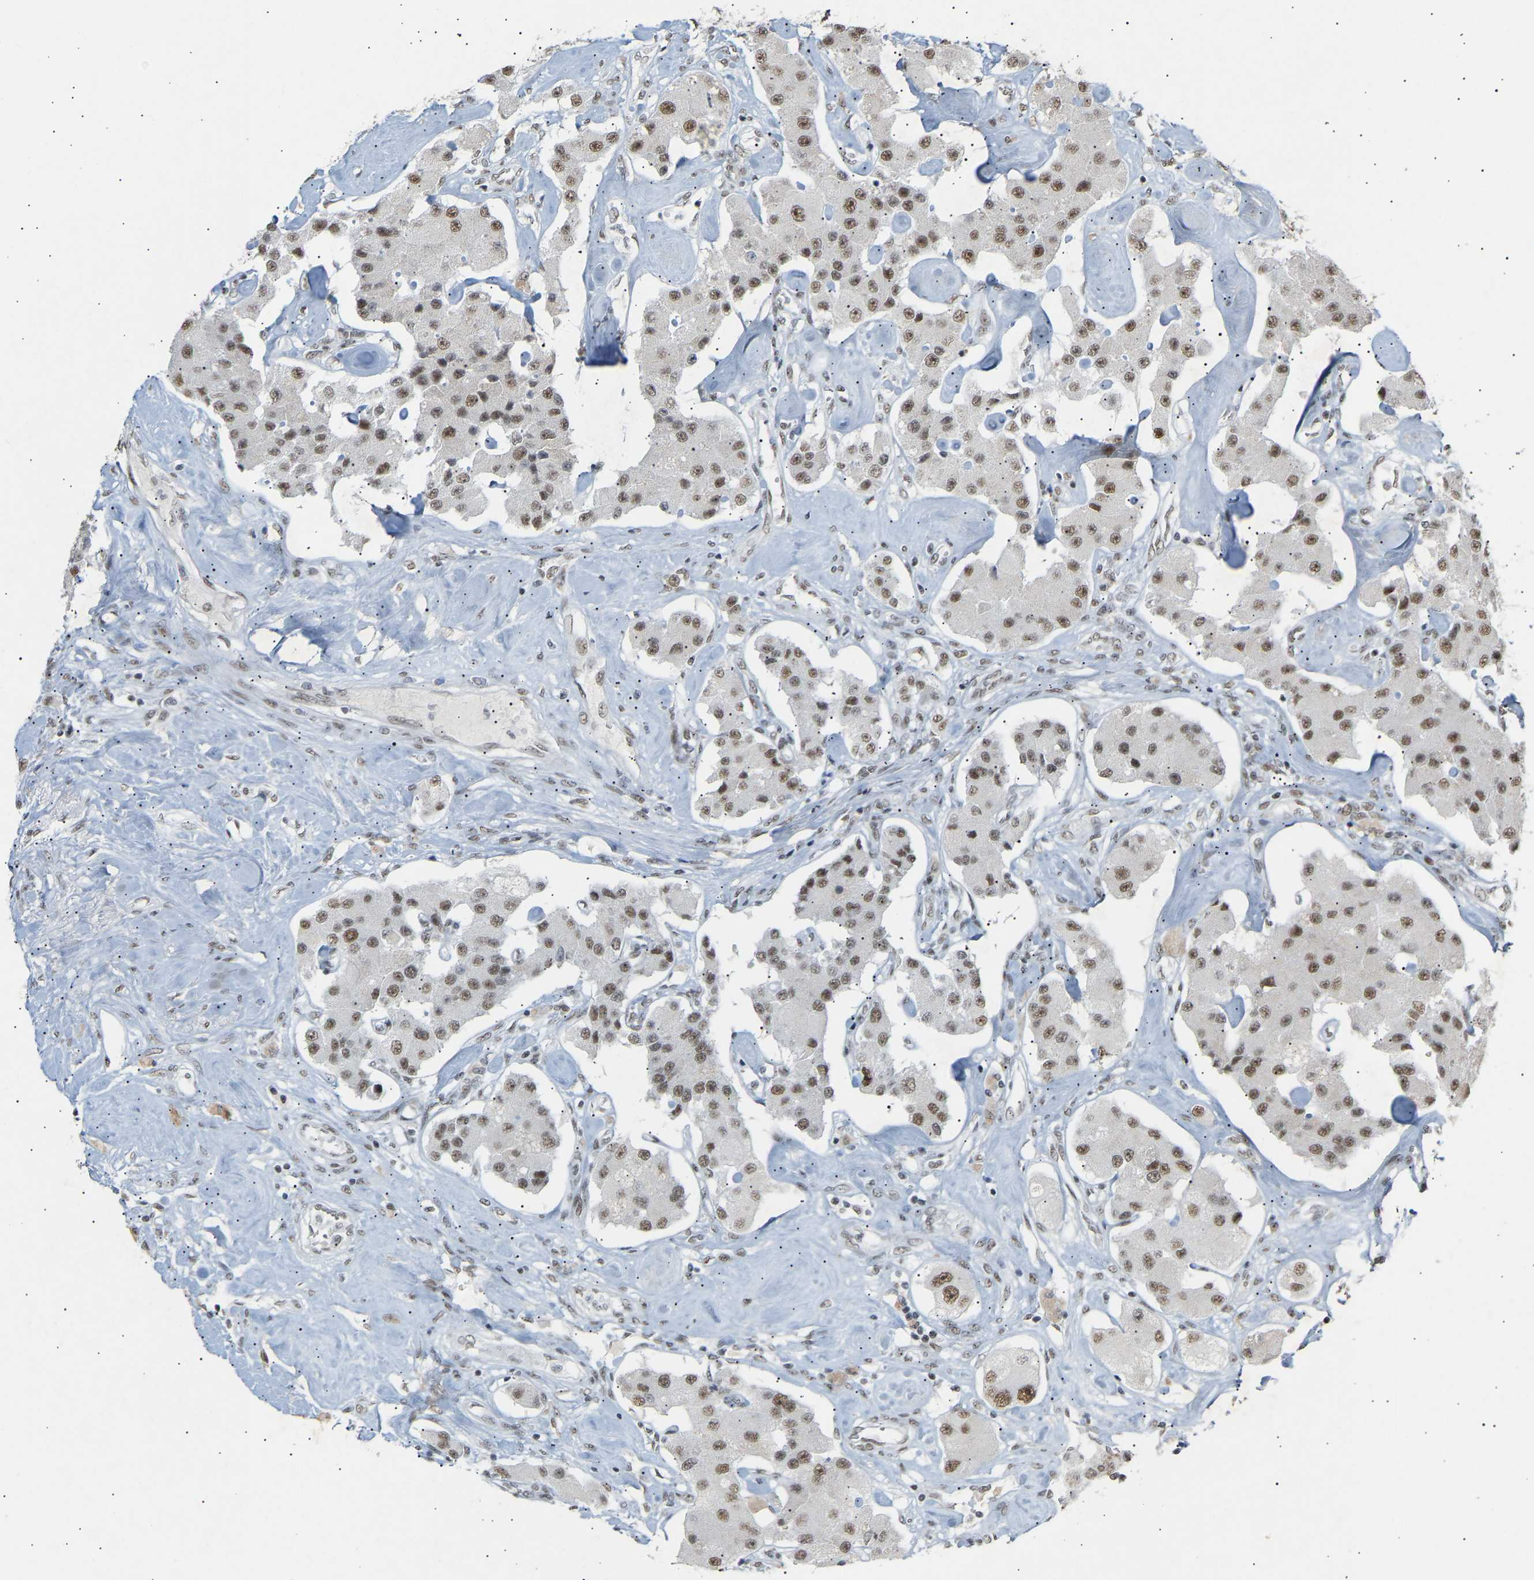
{"staining": {"intensity": "moderate", "quantity": ">75%", "location": "nuclear"}, "tissue": "carcinoid", "cell_type": "Tumor cells", "image_type": "cancer", "snomed": [{"axis": "morphology", "description": "Carcinoid, malignant, NOS"}, {"axis": "topography", "description": "Pancreas"}], "caption": "Carcinoid stained for a protein (brown) exhibits moderate nuclear positive positivity in approximately >75% of tumor cells.", "gene": "NELFB", "patient": {"sex": "male", "age": 41}}